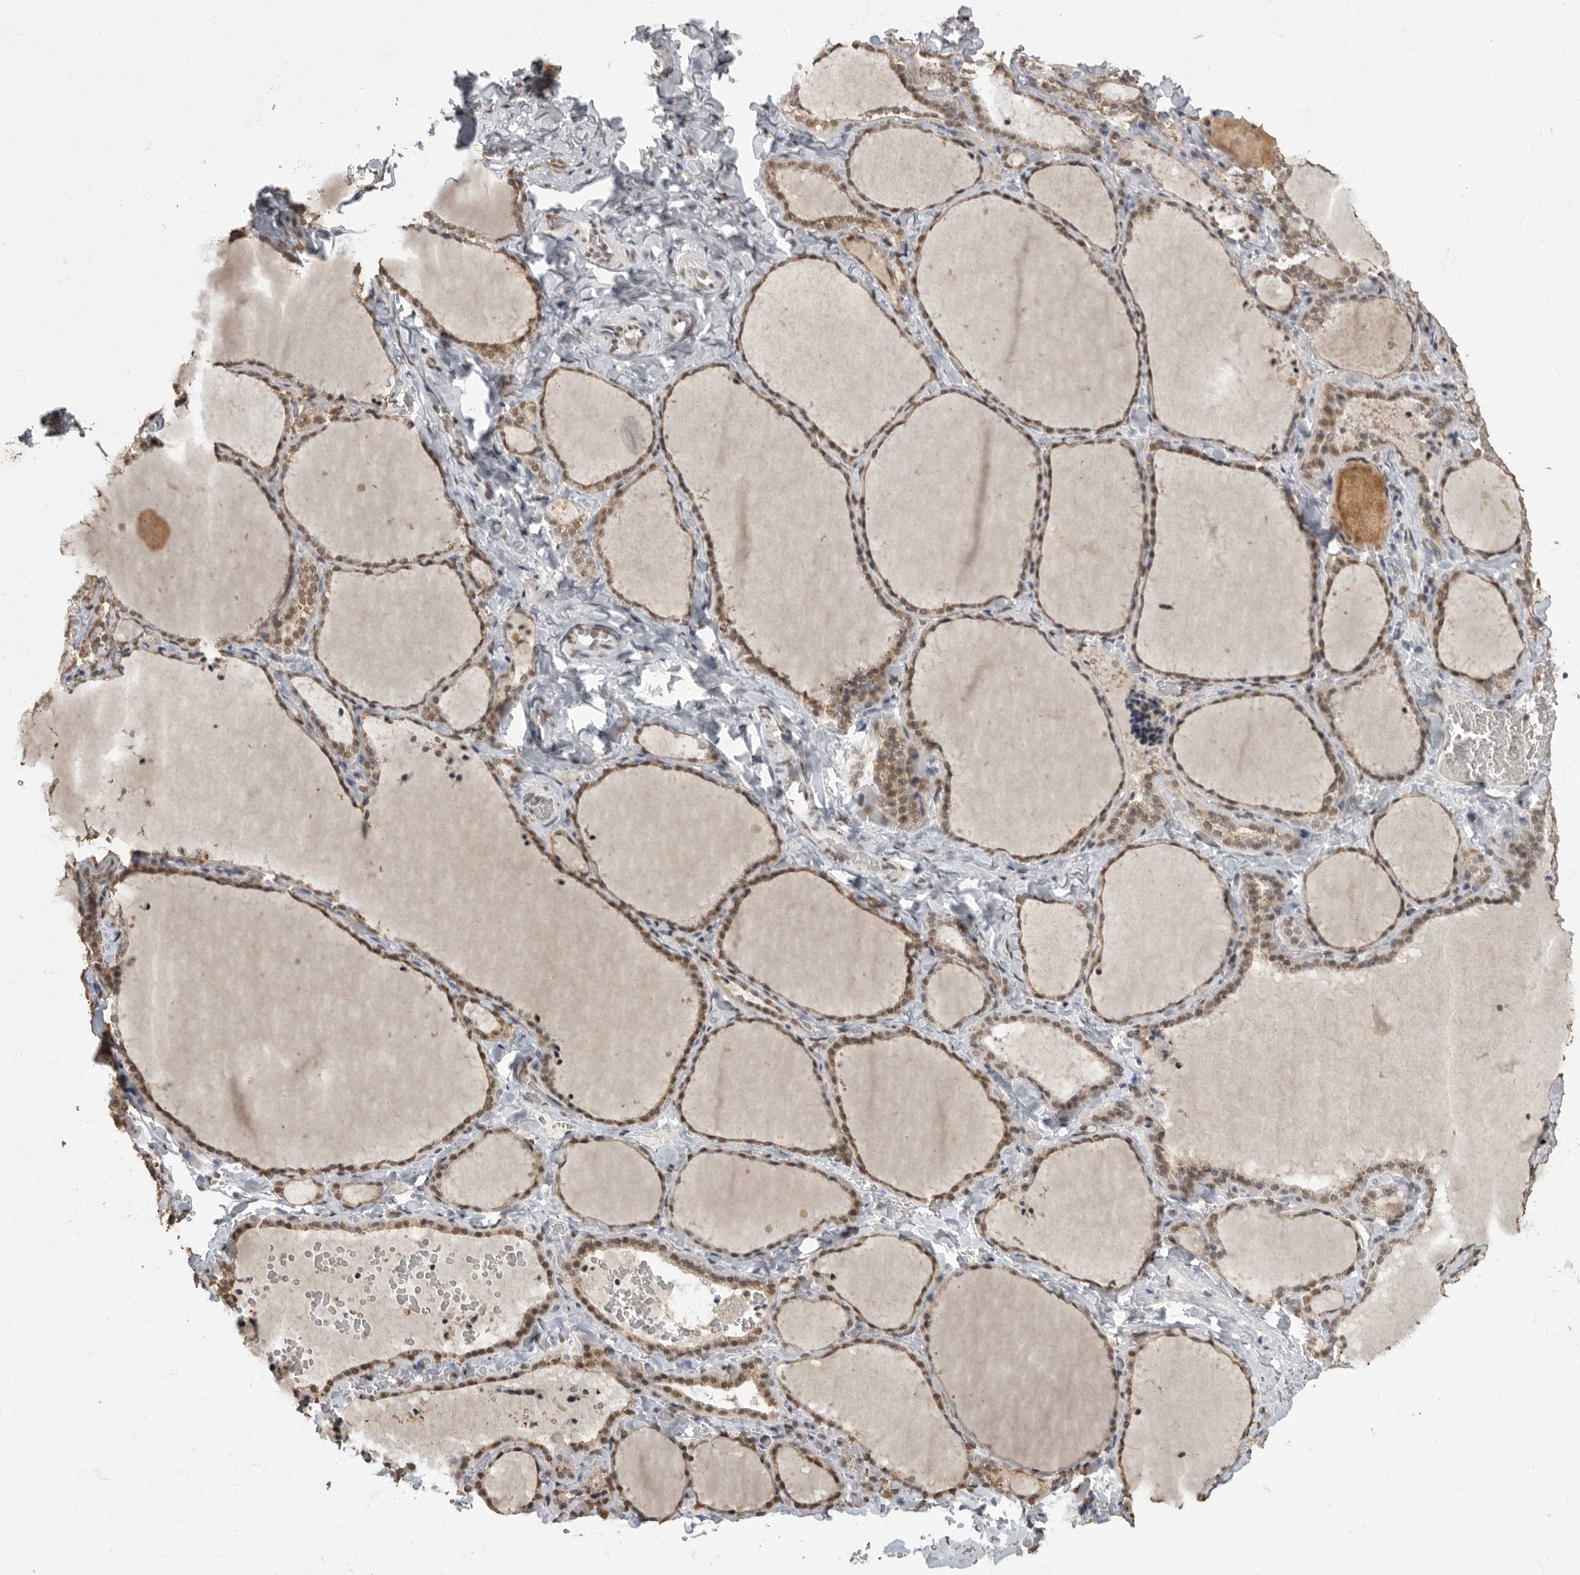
{"staining": {"intensity": "moderate", "quantity": ">75%", "location": "cytoplasmic/membranous,nuclear"}, "tissue": "thyroid gland", "cell_type": "Glandular cells", "image_type": "normal", "snomed": [{"axis": "morphology", "description": "Normal tissue, NOS"}, {"axis": "topography", "description": "Thyroid gland"}], "caption": "This is an image of IHC staining of unremarkable thyroid gland, which shows moderate expression in the cytoplasmic/membranous,nuclear of glandular cells.", "gene": "NBL1", "patient": {"sex": "female", "age": 22}}